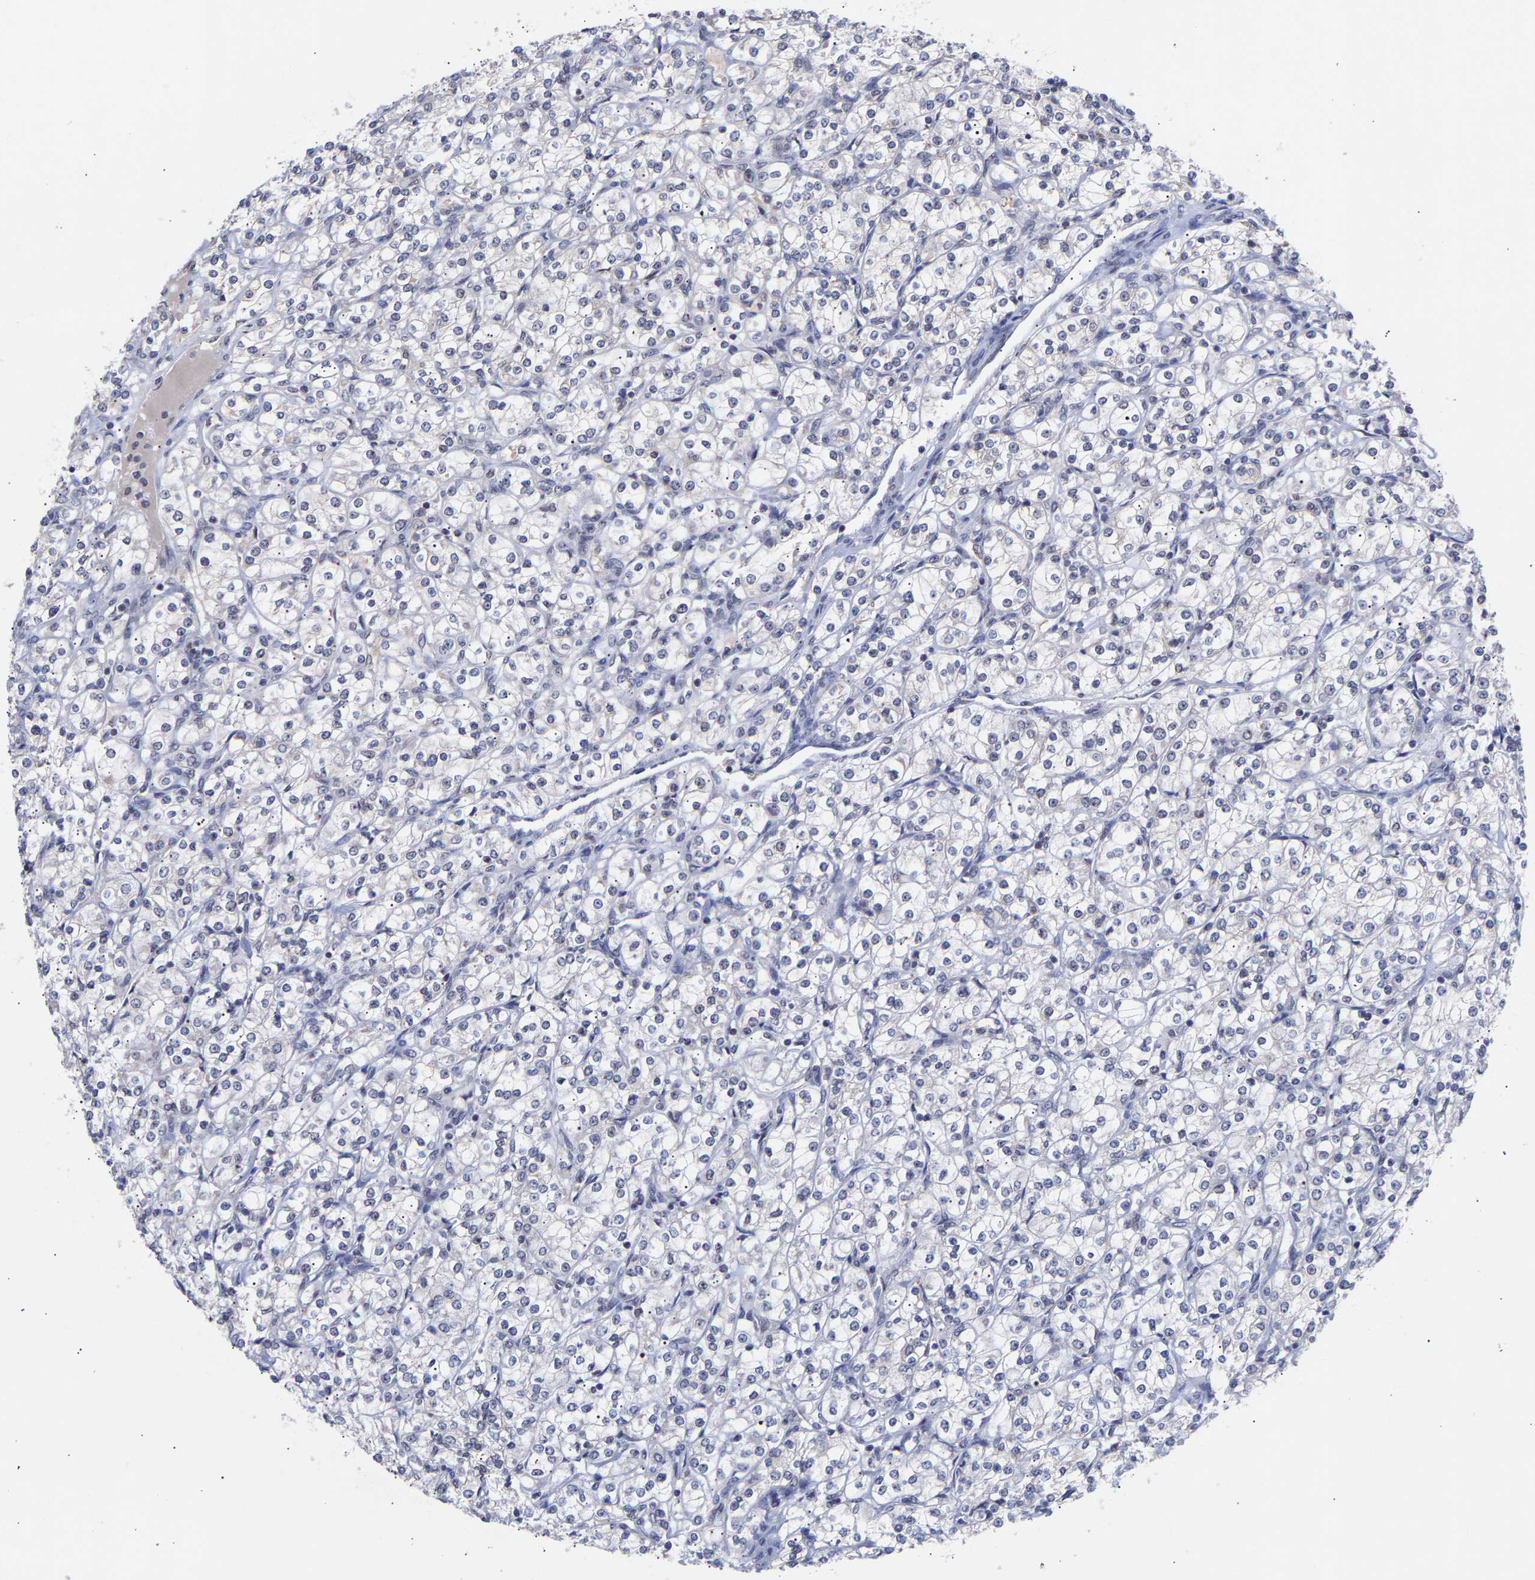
{"staining": {"intensity": "negative", "quantity": "none", "location": "none"}, "tissue": "renal cancer", "cell_type": "Tumor cells", "image_type": "cancer", "snomed": [{"axis": "morphology", "description": "Adenocarcinoma, NOS"}, {"axis": "topography", "description": "Kidney"}], "caption": "Tumor cells are negative for protein expression in human renal cancer.", "gene": "RBM15", "patient": {"sex": "male", "age": 77}}